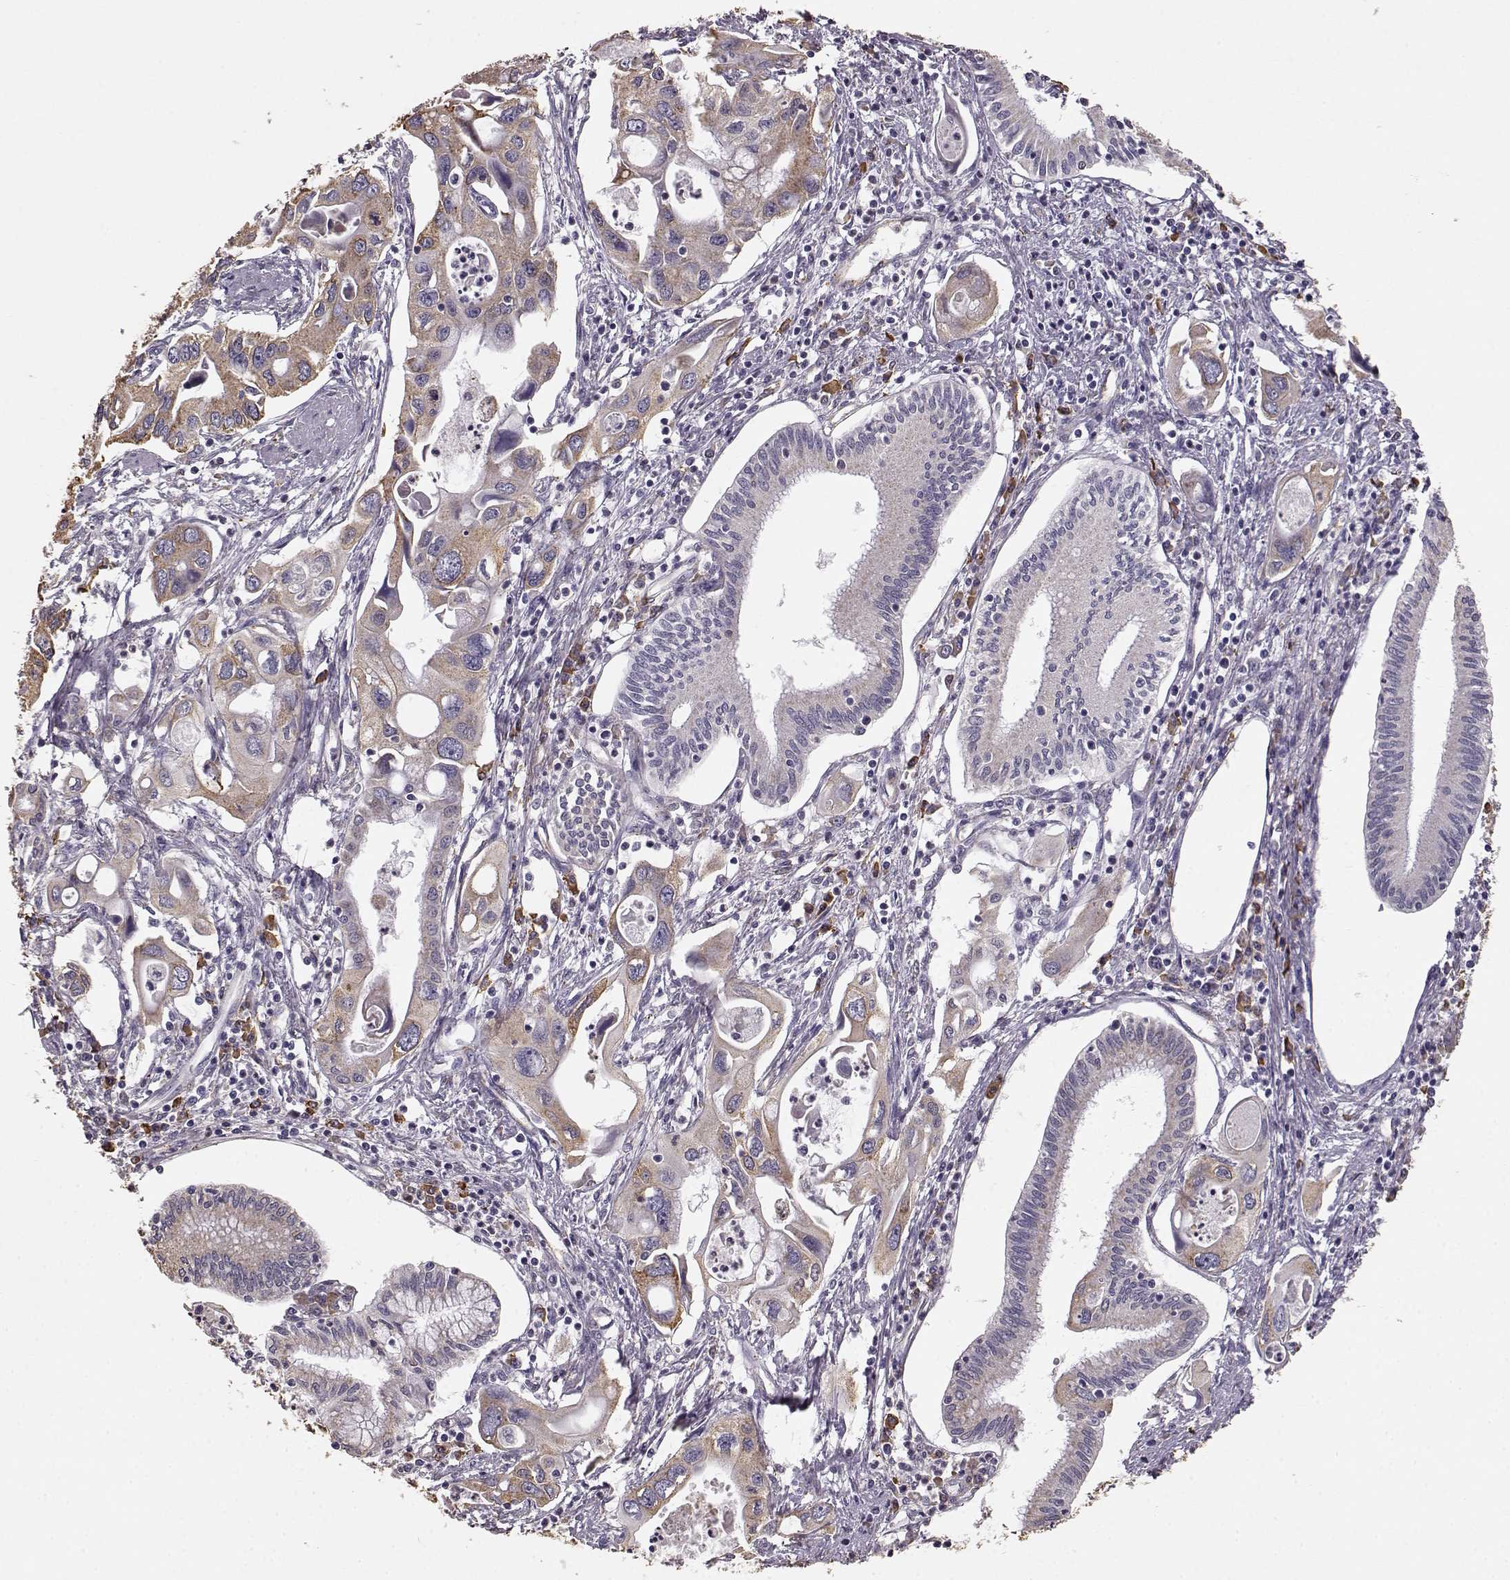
{"staining": {"intensity": "weak", "quantity": ">75%", "location": "cytoplasmic/membranous"}, "tissue": "pancreatic cancer", "cell_type": "Tumor cells", "image_type": "cancer", "snomed": [{"axis": "morphology", "description": "Adenocarcinoma, NOS"}, {"axis": "topography", "description": "Pancreas"}], "caption": "Approximately >75% of tumor cells in pancreatic cancer (adenocarcinoma) show weak cytoplasmic/membranous protein positivity as visualized by brown immunohistochemical staining.", "gene": "GABRG3", "patient": {"sex": "male", "age": 60}}